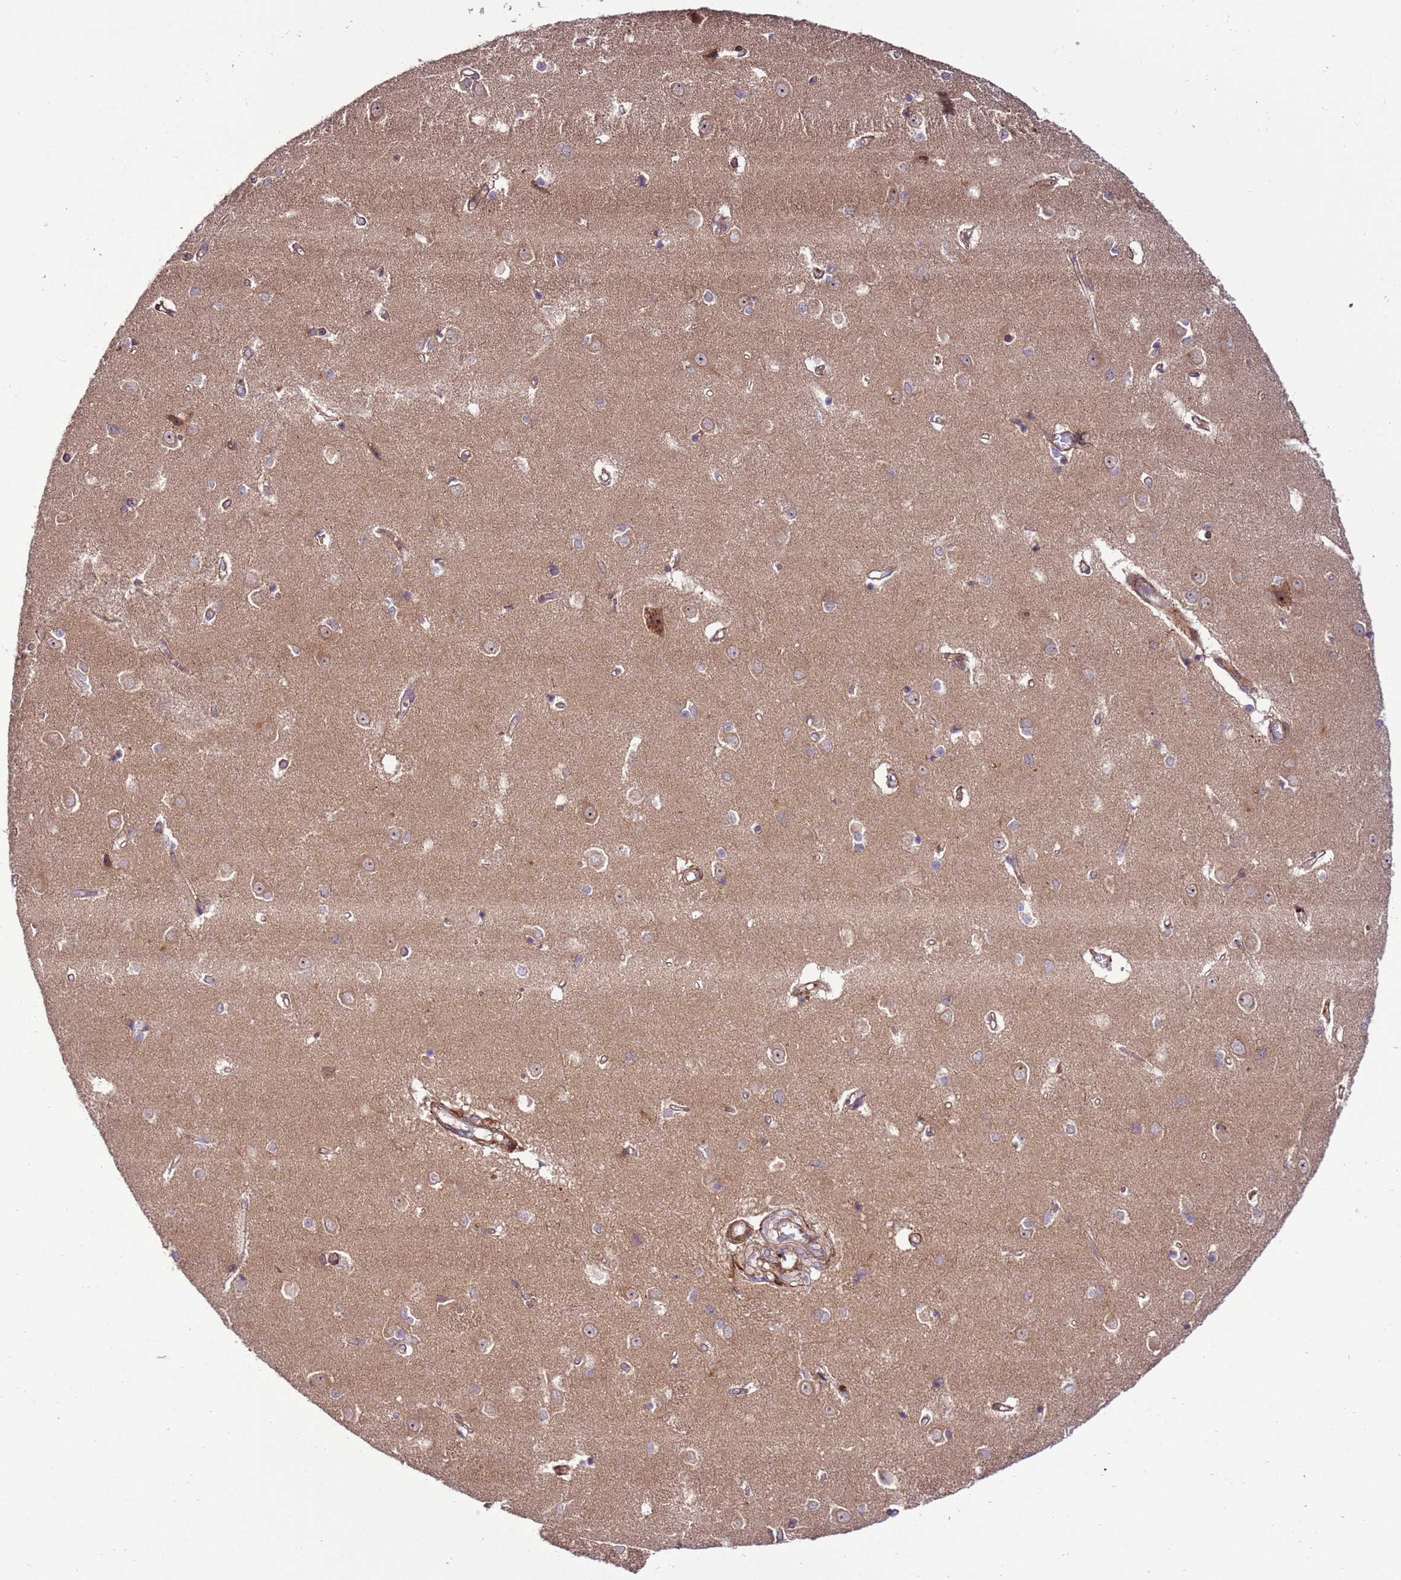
{"staining": {"intensity": "weak", "quantity": "25%-75%", "location": "cytoplasmic/membranous"}, "tissue": "caudate", "cell_type": "Glial cells", "image_type": "normal", "snomed": [{"axis": "morphology", "description": "Normal tissue, NOS"}, {"axis": "topography", "description": "Lateral ventricle wall"}], "caption": "Brown immunohistochemical staining in normal caudate exhibits weak cytoplasmic/membranous positivity in about 25%-75% of glial cells. (Stains: DAB (3,3'-diaminobenzidine) in brown, nuclei in blue, Microscopy: brightfield microscopy at high magnification).", "gene": "ZNF624", "patient": {"sex": "male", "age": 37}}